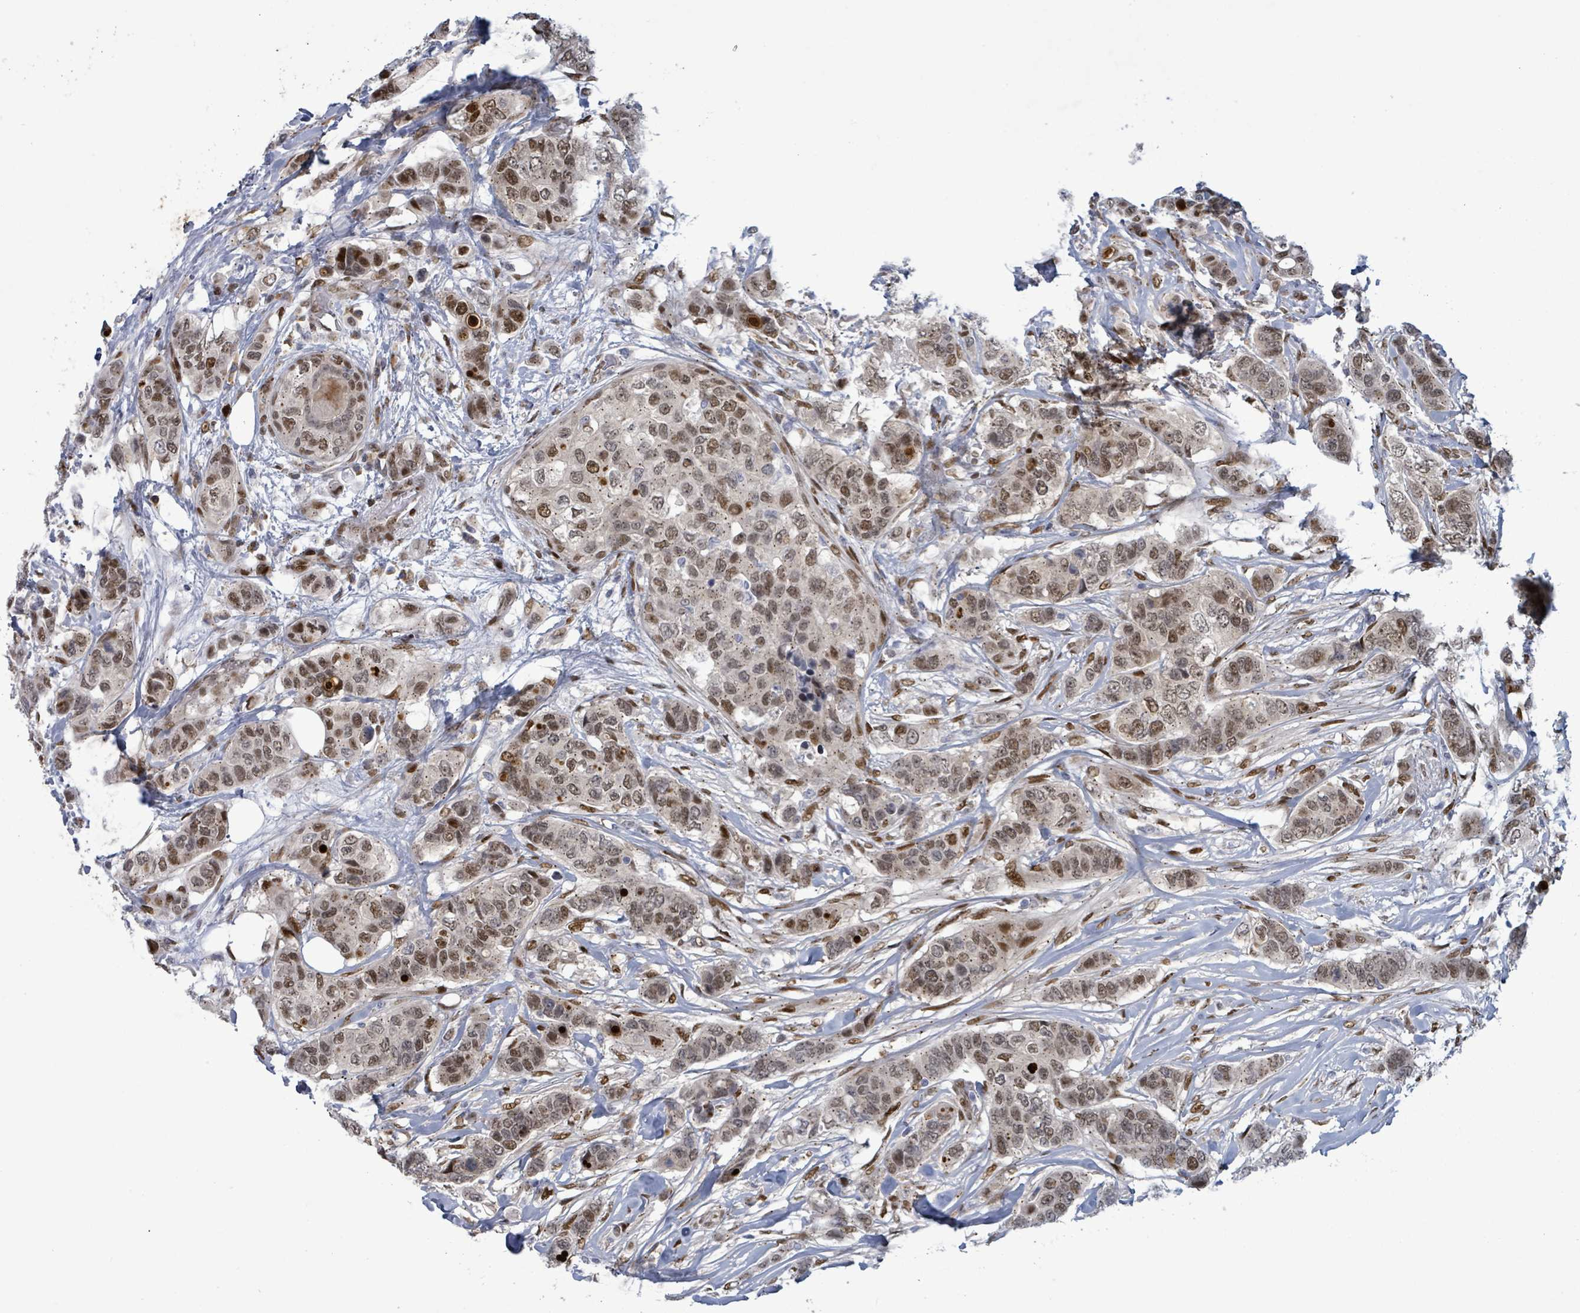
{"staining": {"intensity": "moderate", "quantity": ">75%", "location": "nuclear"}, "tissue": "breast cancer", "cell_type": "Tumor cells", "image_type": "cancer", "snomed": [{"axis": "morphology", "description": "Lobular carcinoma"}, {"axis": "topography", "description": "Breast"}], "caption": "Breast cancer (lobular carcinoma) stained with a brown dye demonstrates moderate nuclear positive expression in about >75% of tumor cells.", "gene": "TUSC1", "patient": {"sex": "female", "age": 51}}